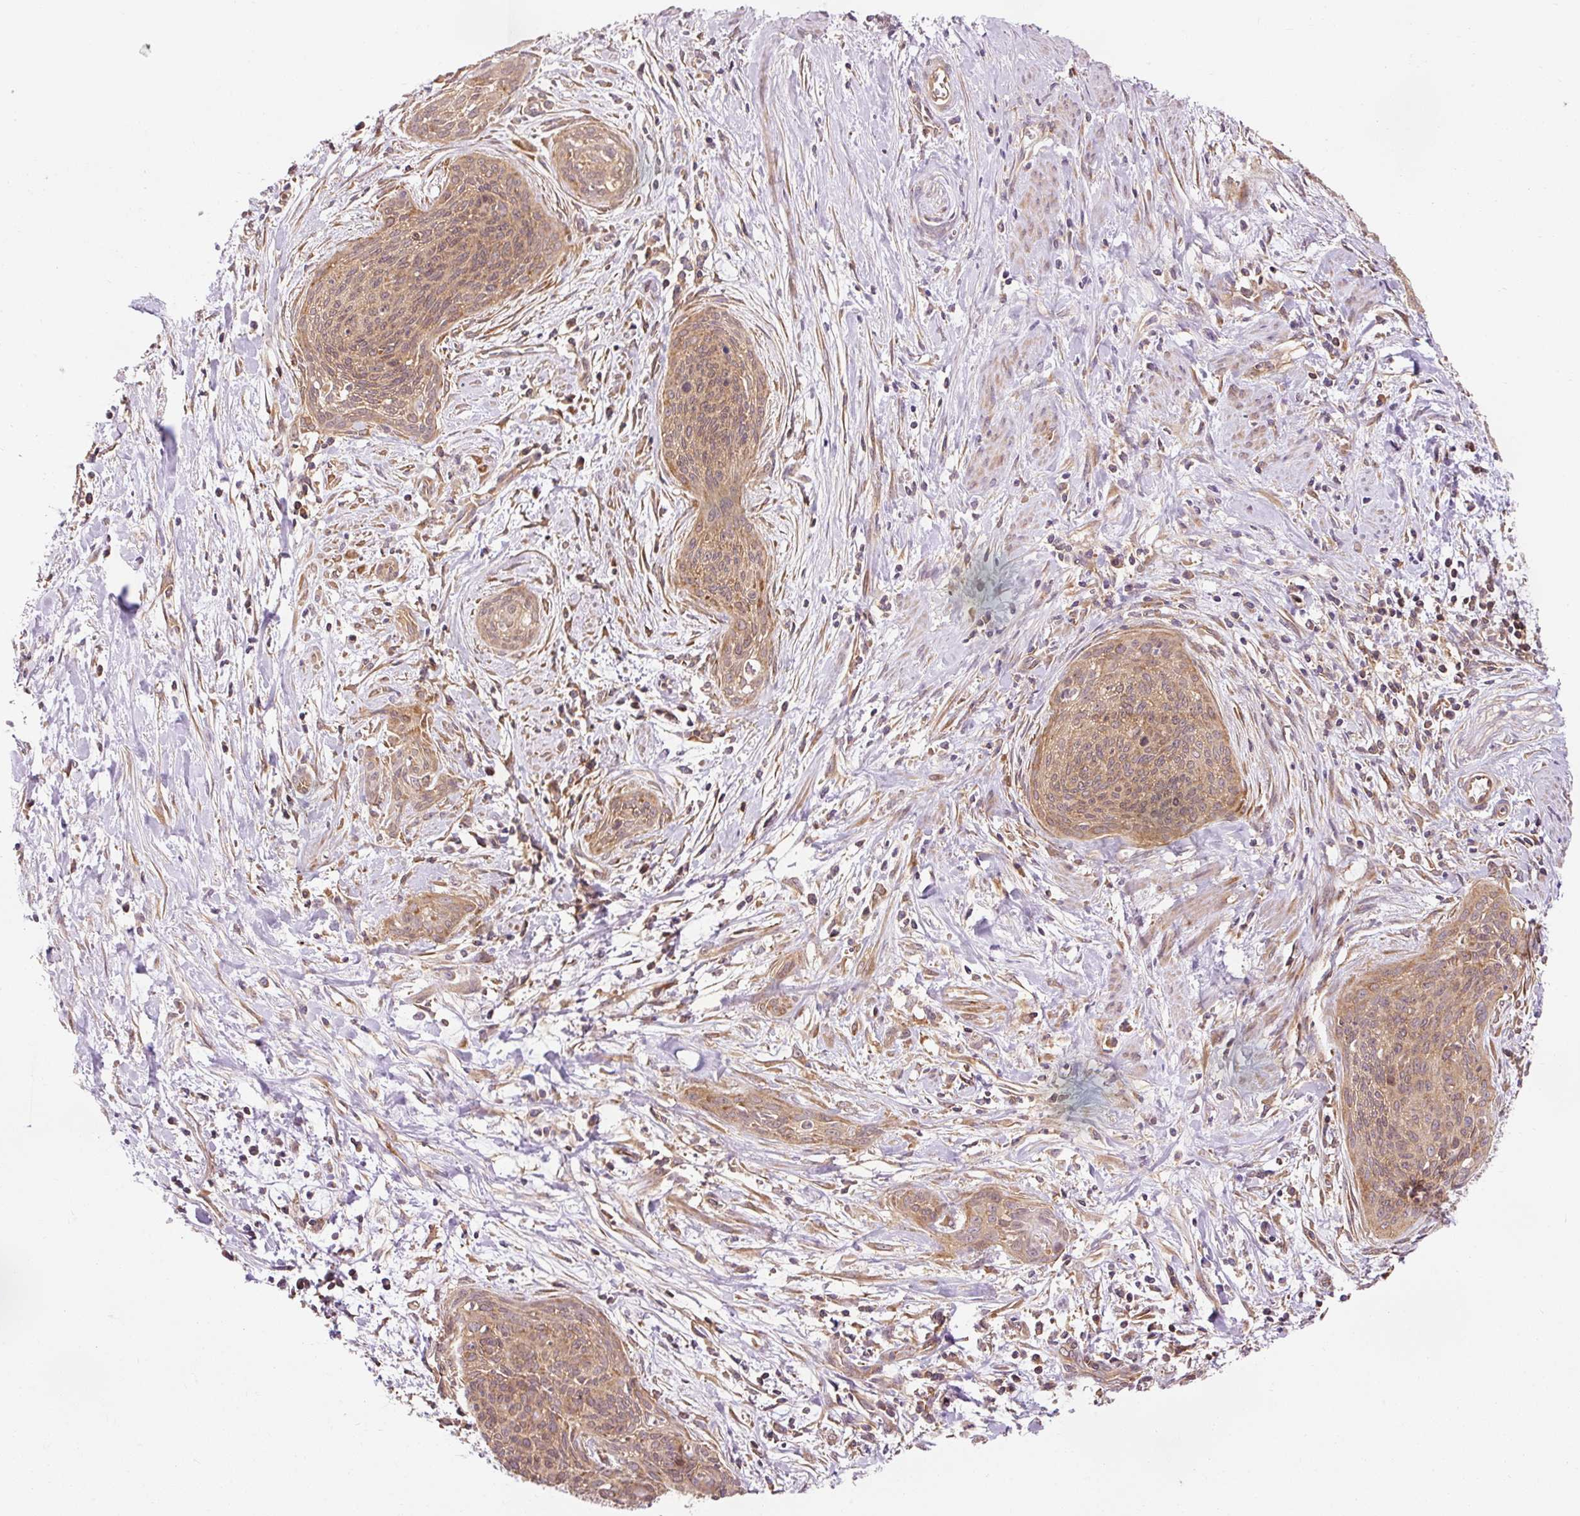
{"staining": {"intensity": "moderate", "quantity": ">75%", "location": "cytoplasmic/membranous"}, "tissue": "cervical cancer", "cell_type": "Tumor cells", "image_type": "cancer", "snomed": [{"axis": "morphology", "description": "Squamous cell carcinoma, NOS"}, {"axis": "topography", "description": "Cervix"}], "caption": "A high-resolution micrograph shows immunohistochemistry staining of cervical squamous cell carcinoma, which demonstrates moderate cytoplasmic/membranous staining in about >75% of tumor cells.", "gene": "PDAP1", "patient": {"sex": "female", "age": 55}}